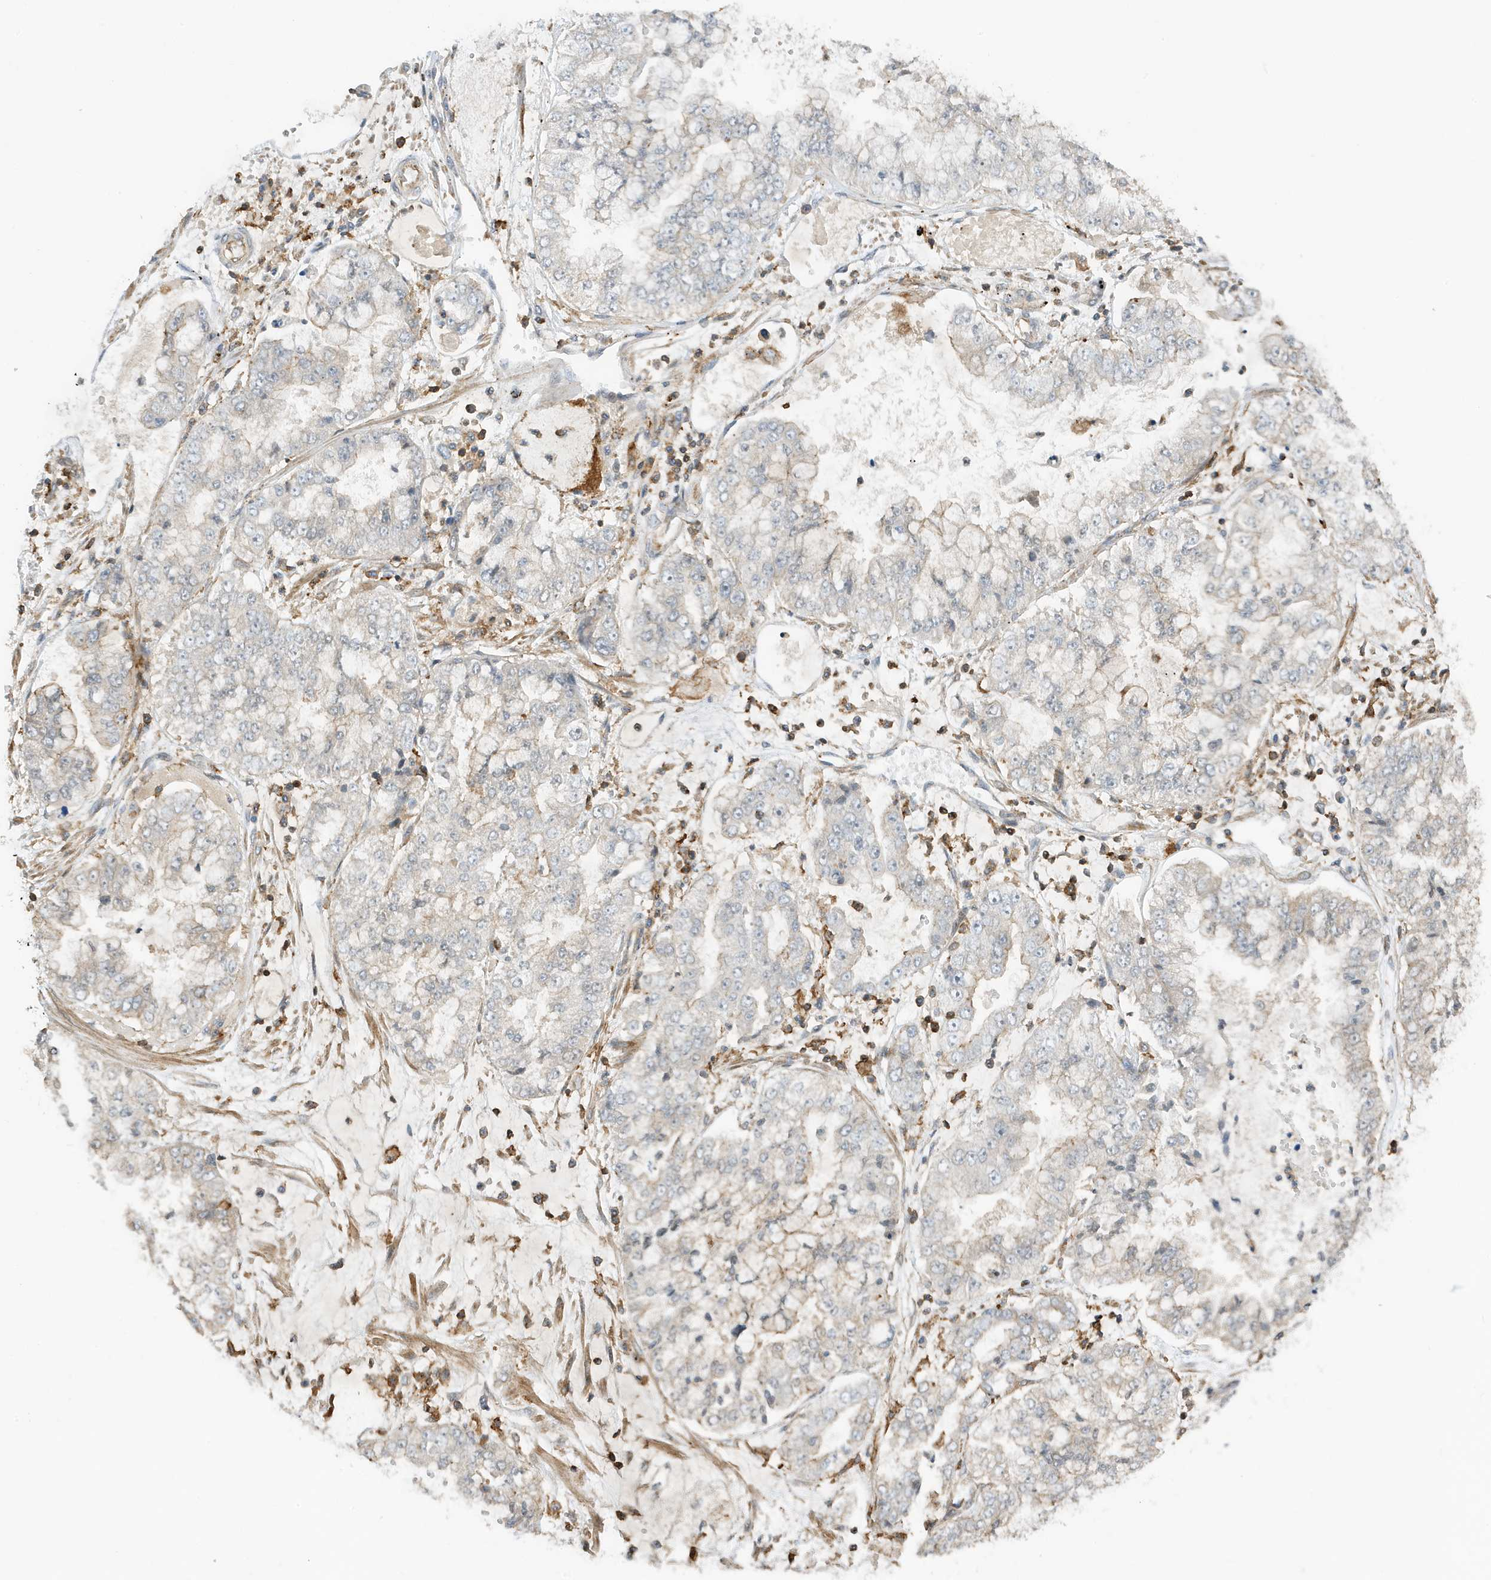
{"staining": {"intensity": "negative", "quantity": "none", "location": "none"}, "tissue": "stomach cancer", "cell_type": "Tumor cells", "image_type": "cancer", "snomed": [{"axis": "morphology", "description": "Adenocarcinoma, NOS"}, {"axis": "topography", "description": "Stomach"}], "caption": "The photomicrograph shows no staining of tumor cells in adenocarcinoma (stomach).", "gene": "TATDN3", "patient": {"sex": "male", "age": 76}}